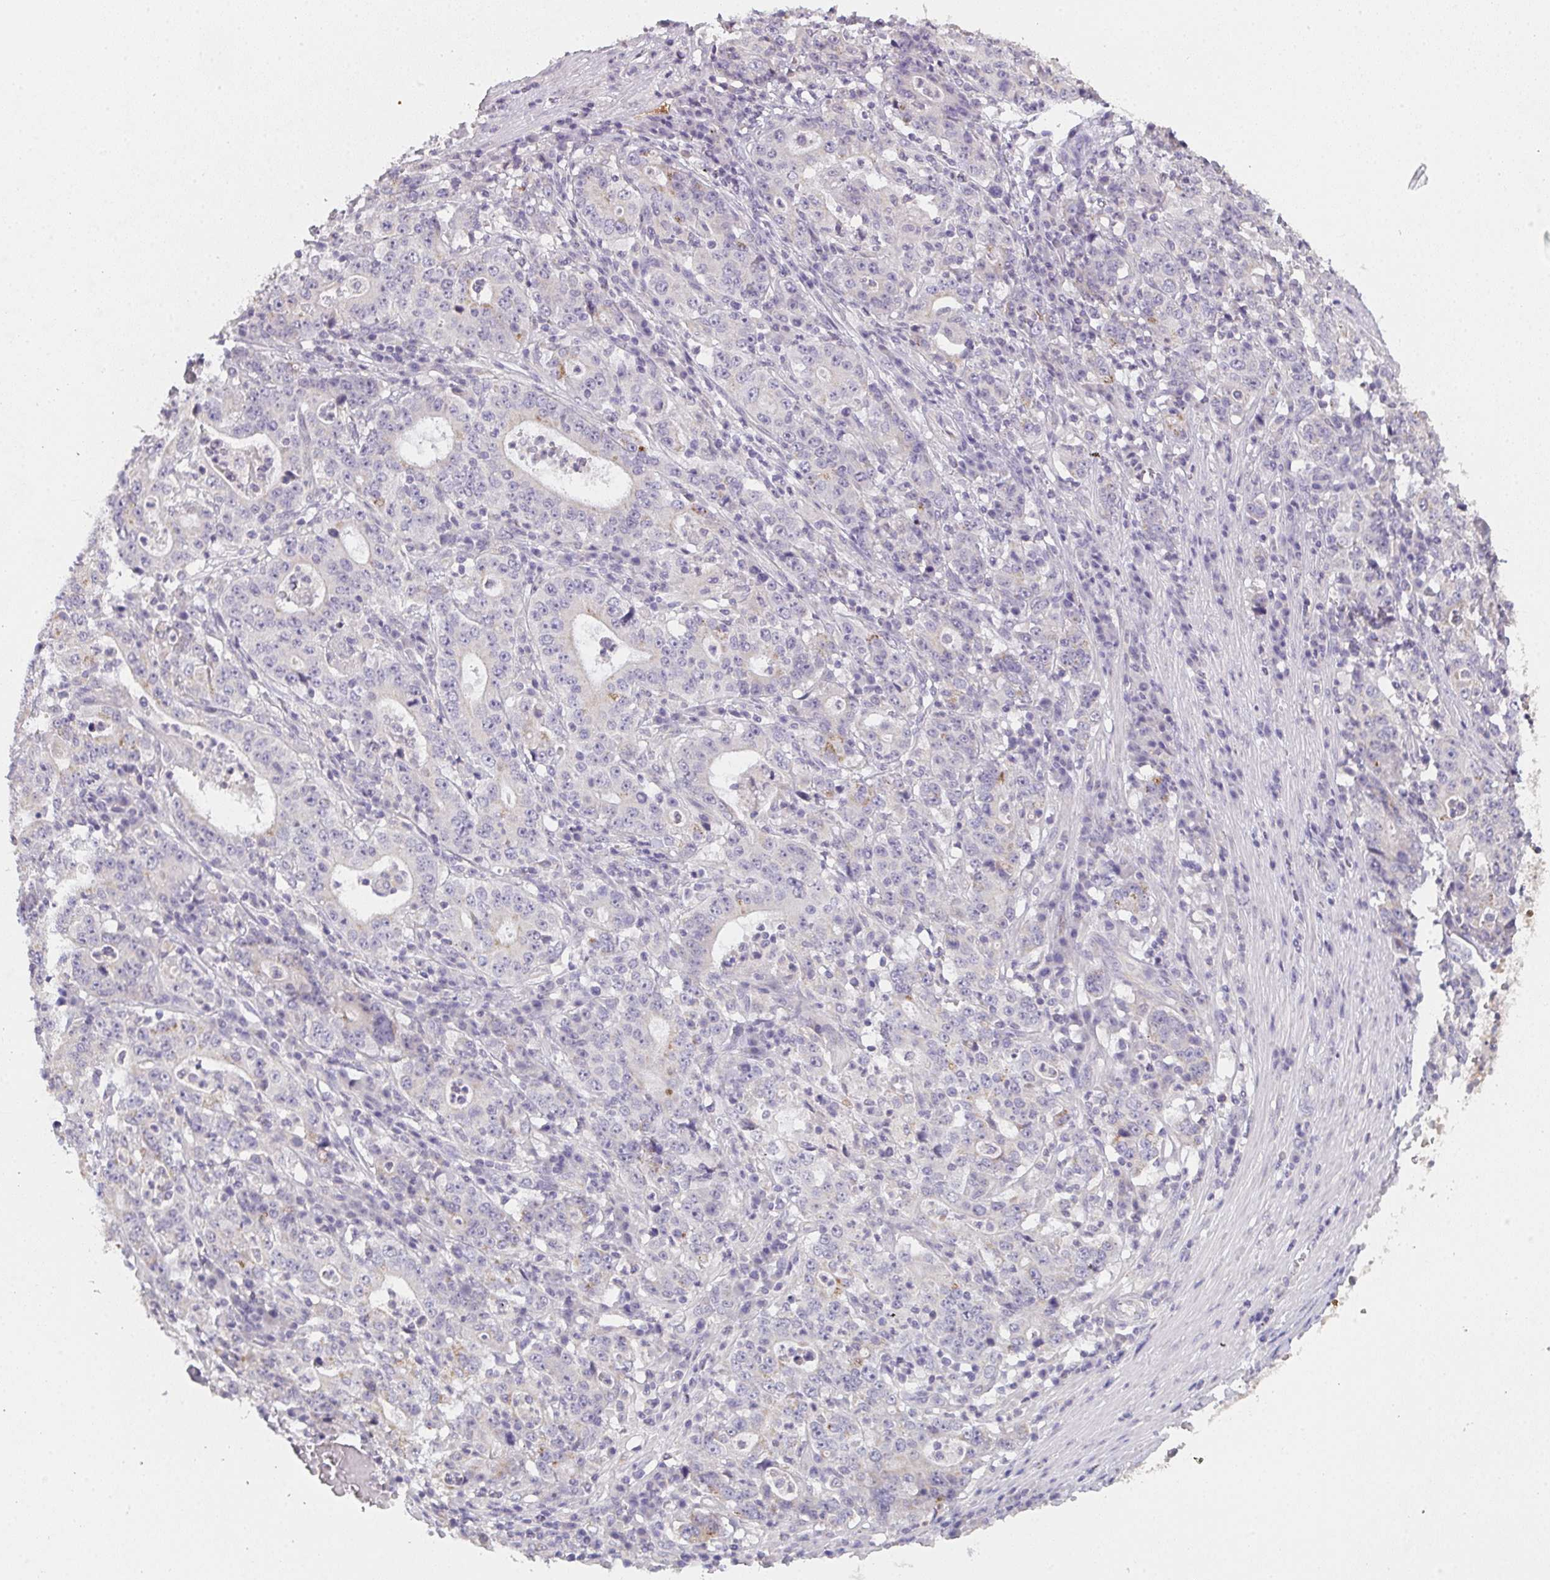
{"staining": {"intensity": "negative", "quantity": "none", "location": "none"}, "tissue": "stomach cancer", "cell_type": "Tumor cells", "image_type": "cancer", "snomed": [{"axis": "morphology", "description": "Normal tissue, NOS"}, {"axis": "morphology", "description": "Adenocarcinoma, NOS"}, {"axis": "topography", "description": "Stomach, upper"}, {"axis": "topography", "description": "Stomach"}], "caption": "This is a histopathology image of immunohistochemistry (IHC) staining of stomach adenocarcinoma, which shows no positivity in tumor cells.", "gene": "TMEM219", "patient": {"sex": "male", "age": 59}}